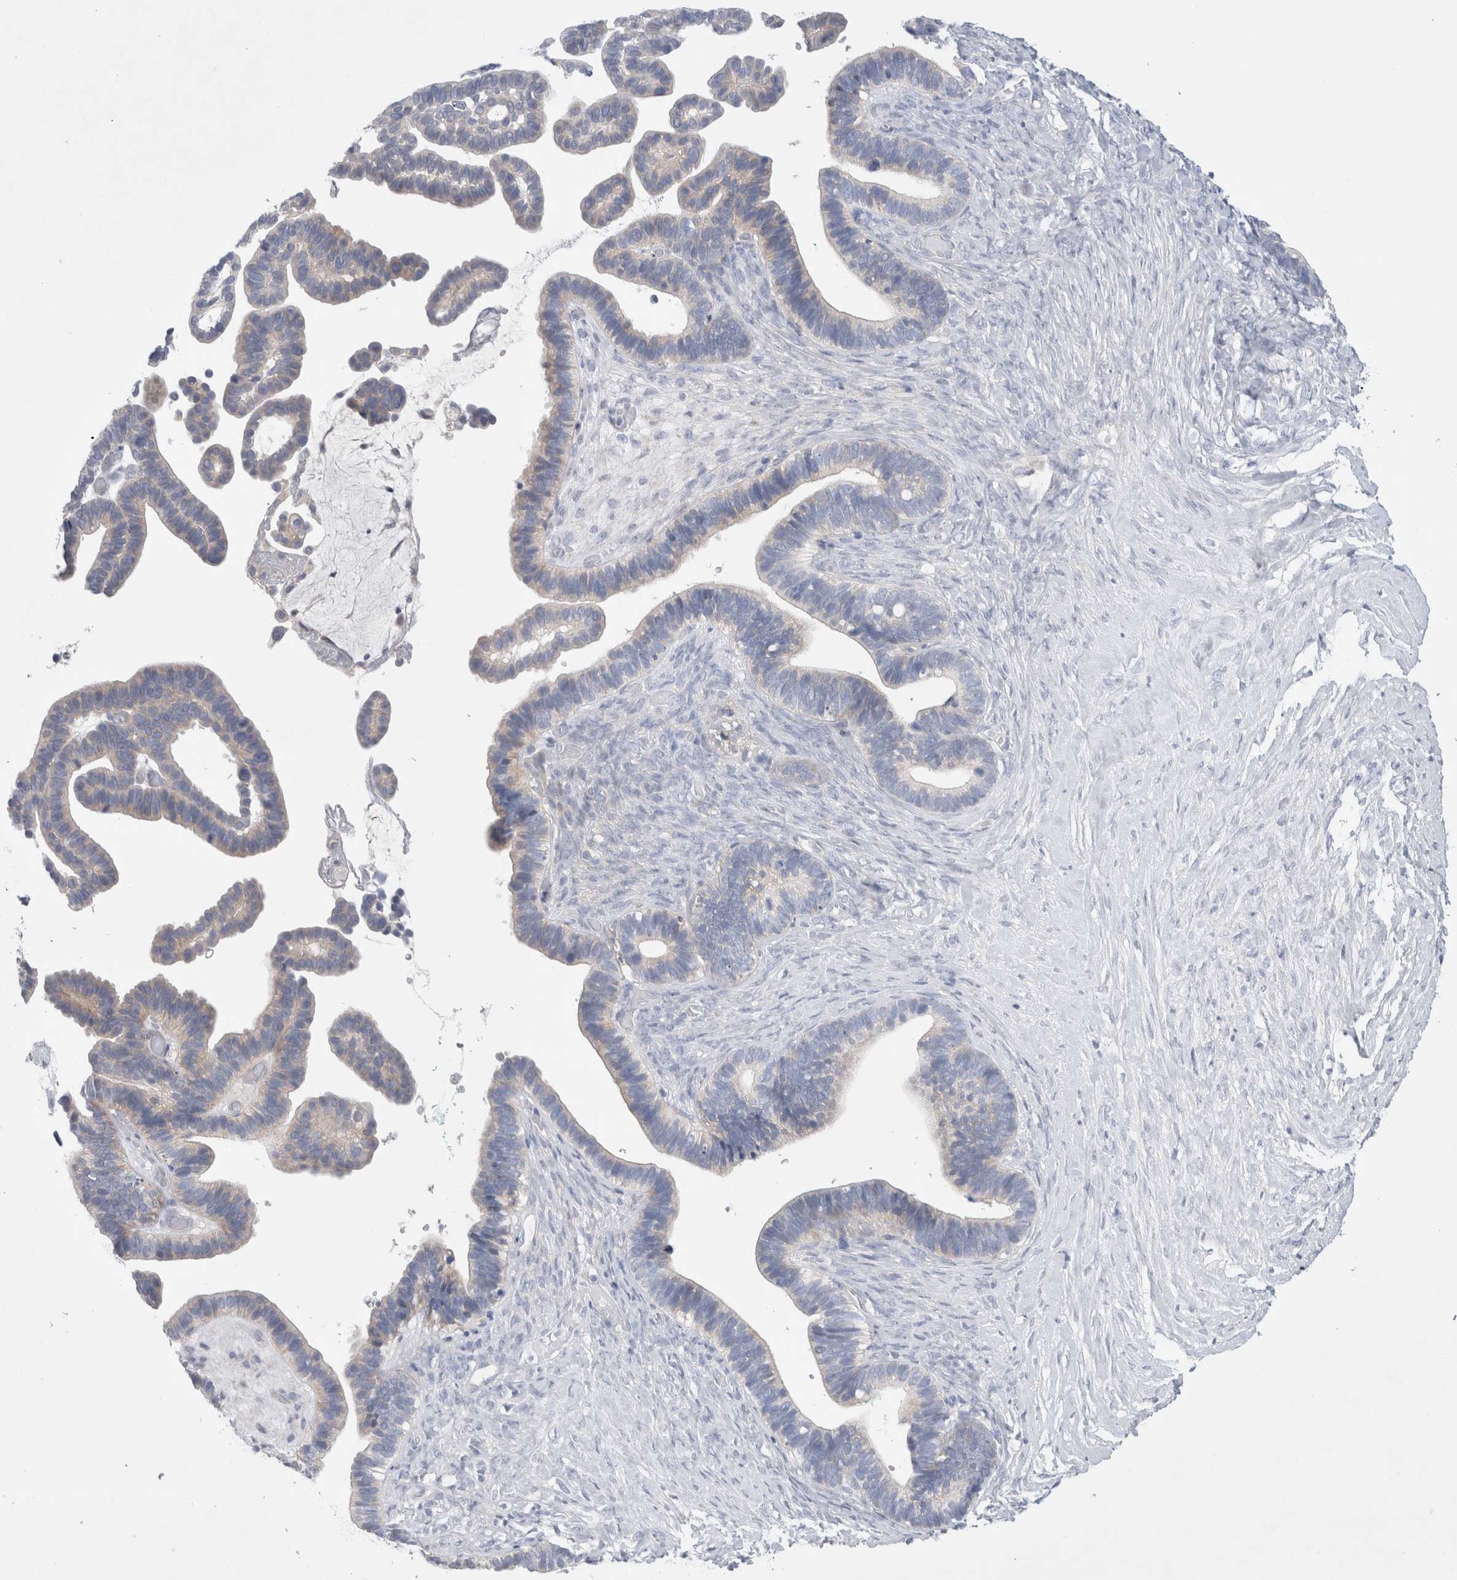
{"staining": {"intensity": "weak", "quantity": "<25%", "location": "cytoplasmic/membranous"}, "tissue": "ovarian cancer", "cell_type": "Tumor cells", "image_type": "cancer", "snomed": [{"axis": "morphology", "description": "Cystadenocarcinoma, serous, NOS"}, {"axis": "topography", "description": "Ovary"}], "caption": "Human serous cystadenocarcinoma (ovarian) stained for a protein using immunohistochemistry (IHC) exhibits no staining in tumor cells.", "gene": "RBM12B", "patient": {"sex": "female", "age": 56}}